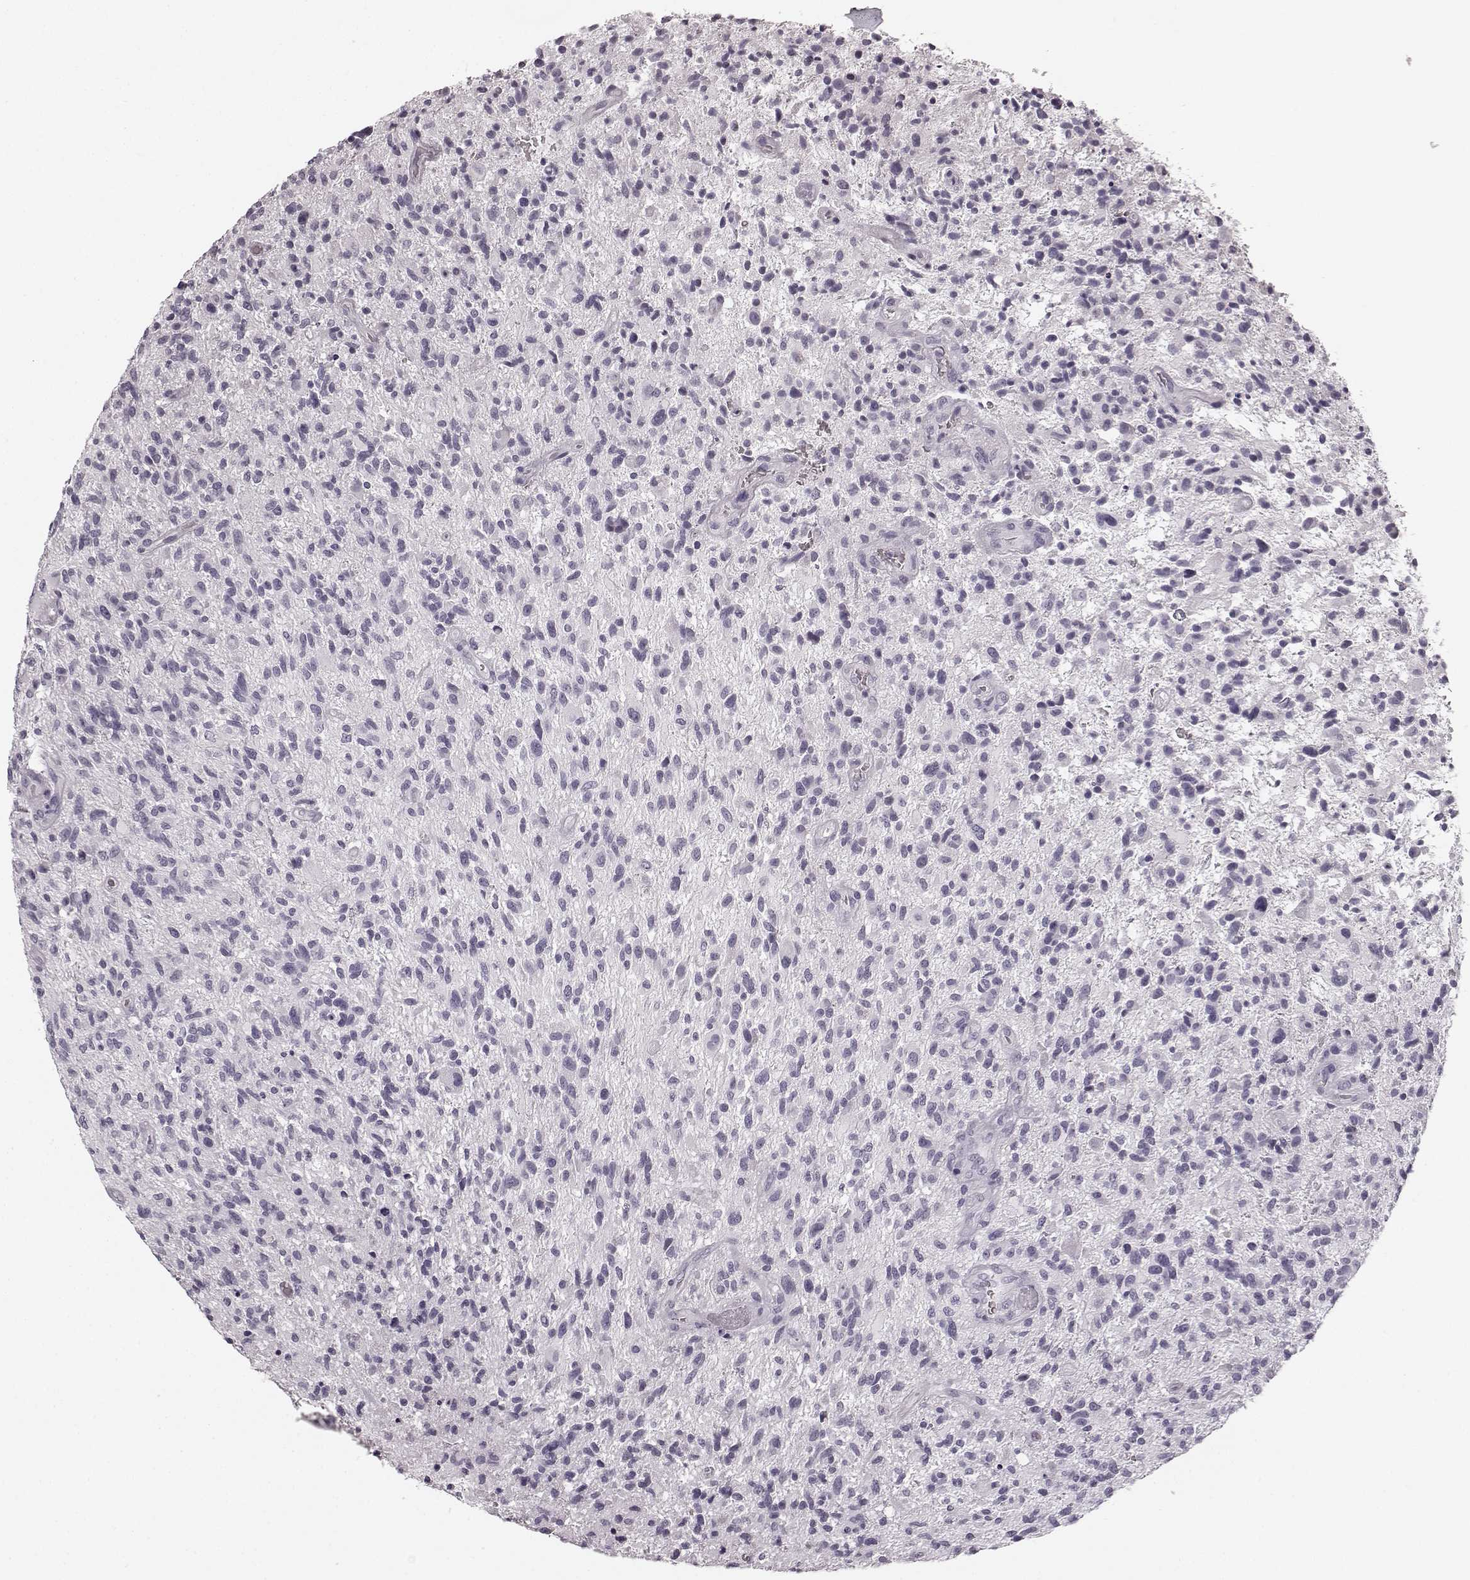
{"staining": {"intensity": "negative", "quantity": "none", "location": "none"}, "tissue": "glioma", "cell_type": "Tumor cells", "image_type": "cancer", "snomed": [{"axis": "morphology", "description": "Glioma, malignant, High grade"}, {"axis": "topography", "description": "Brain"}], "caption": "Tumor cells show no significant protein expression in glioma.", "gene": "TMPRSS15", "patient": {"sex": "male", "age": 47}}